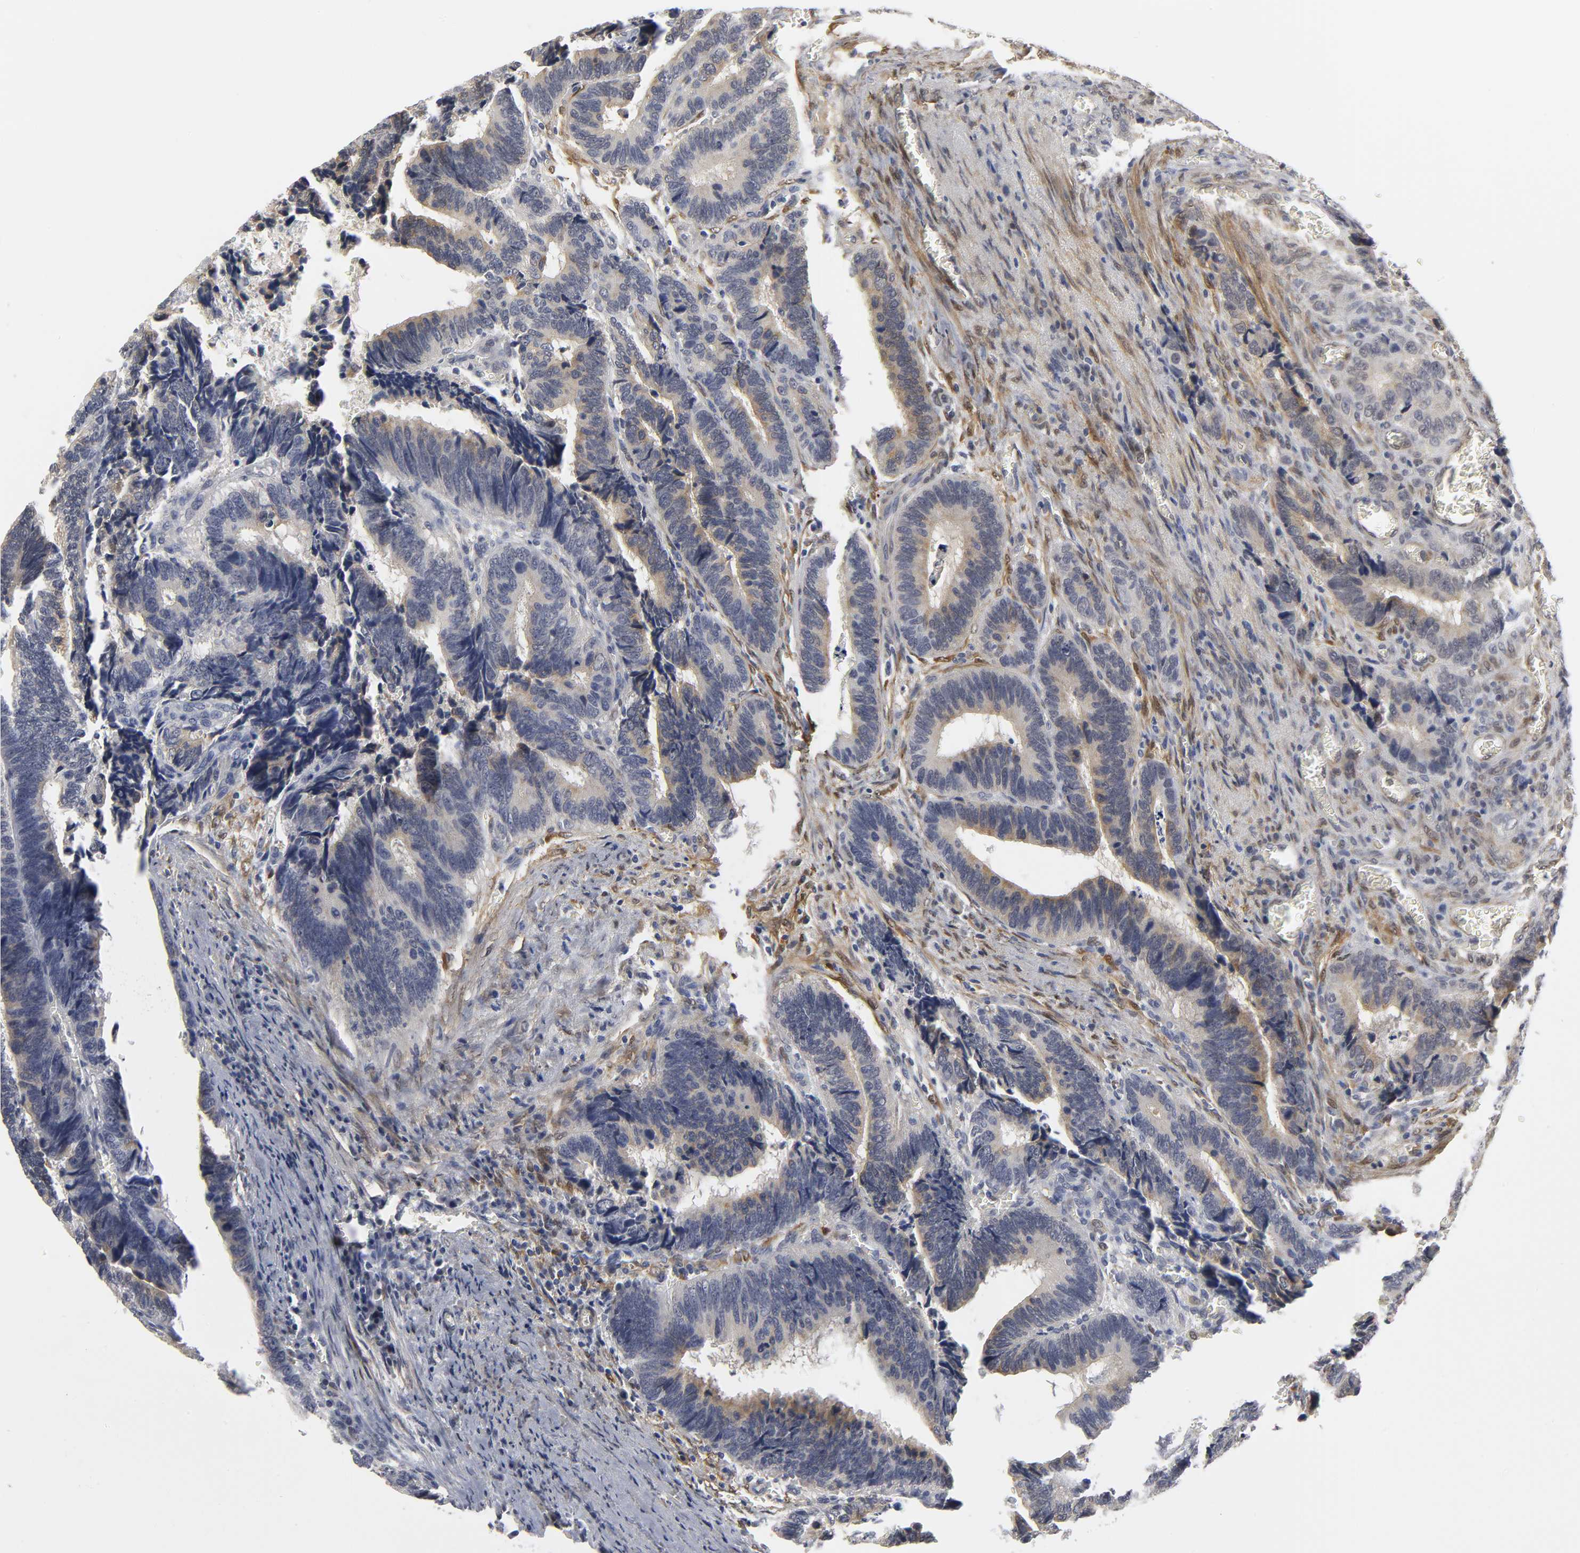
{"staining": {"intensity": "weak", "quantity": "25%-75%", "location": "cytoplasmic/membranous"}, "tissue": "colorectal cancer", "cell_type": "Tumor cells", "image_type": "cancer", "snomed": [{"axis": "morphology", "description": "Adenocarcinoma, NOS"}, {"axis": "topography", "description": "Colon"}], "caption": "Immunohistochemical staining of human colorectal adenocarcinoma reveals low levels of weak cytoplasmic/membranous expression in about 25%-75% of tumor cells.", "gene": "PDLIM3", "patient": {"sex": "male", "age": 72}}